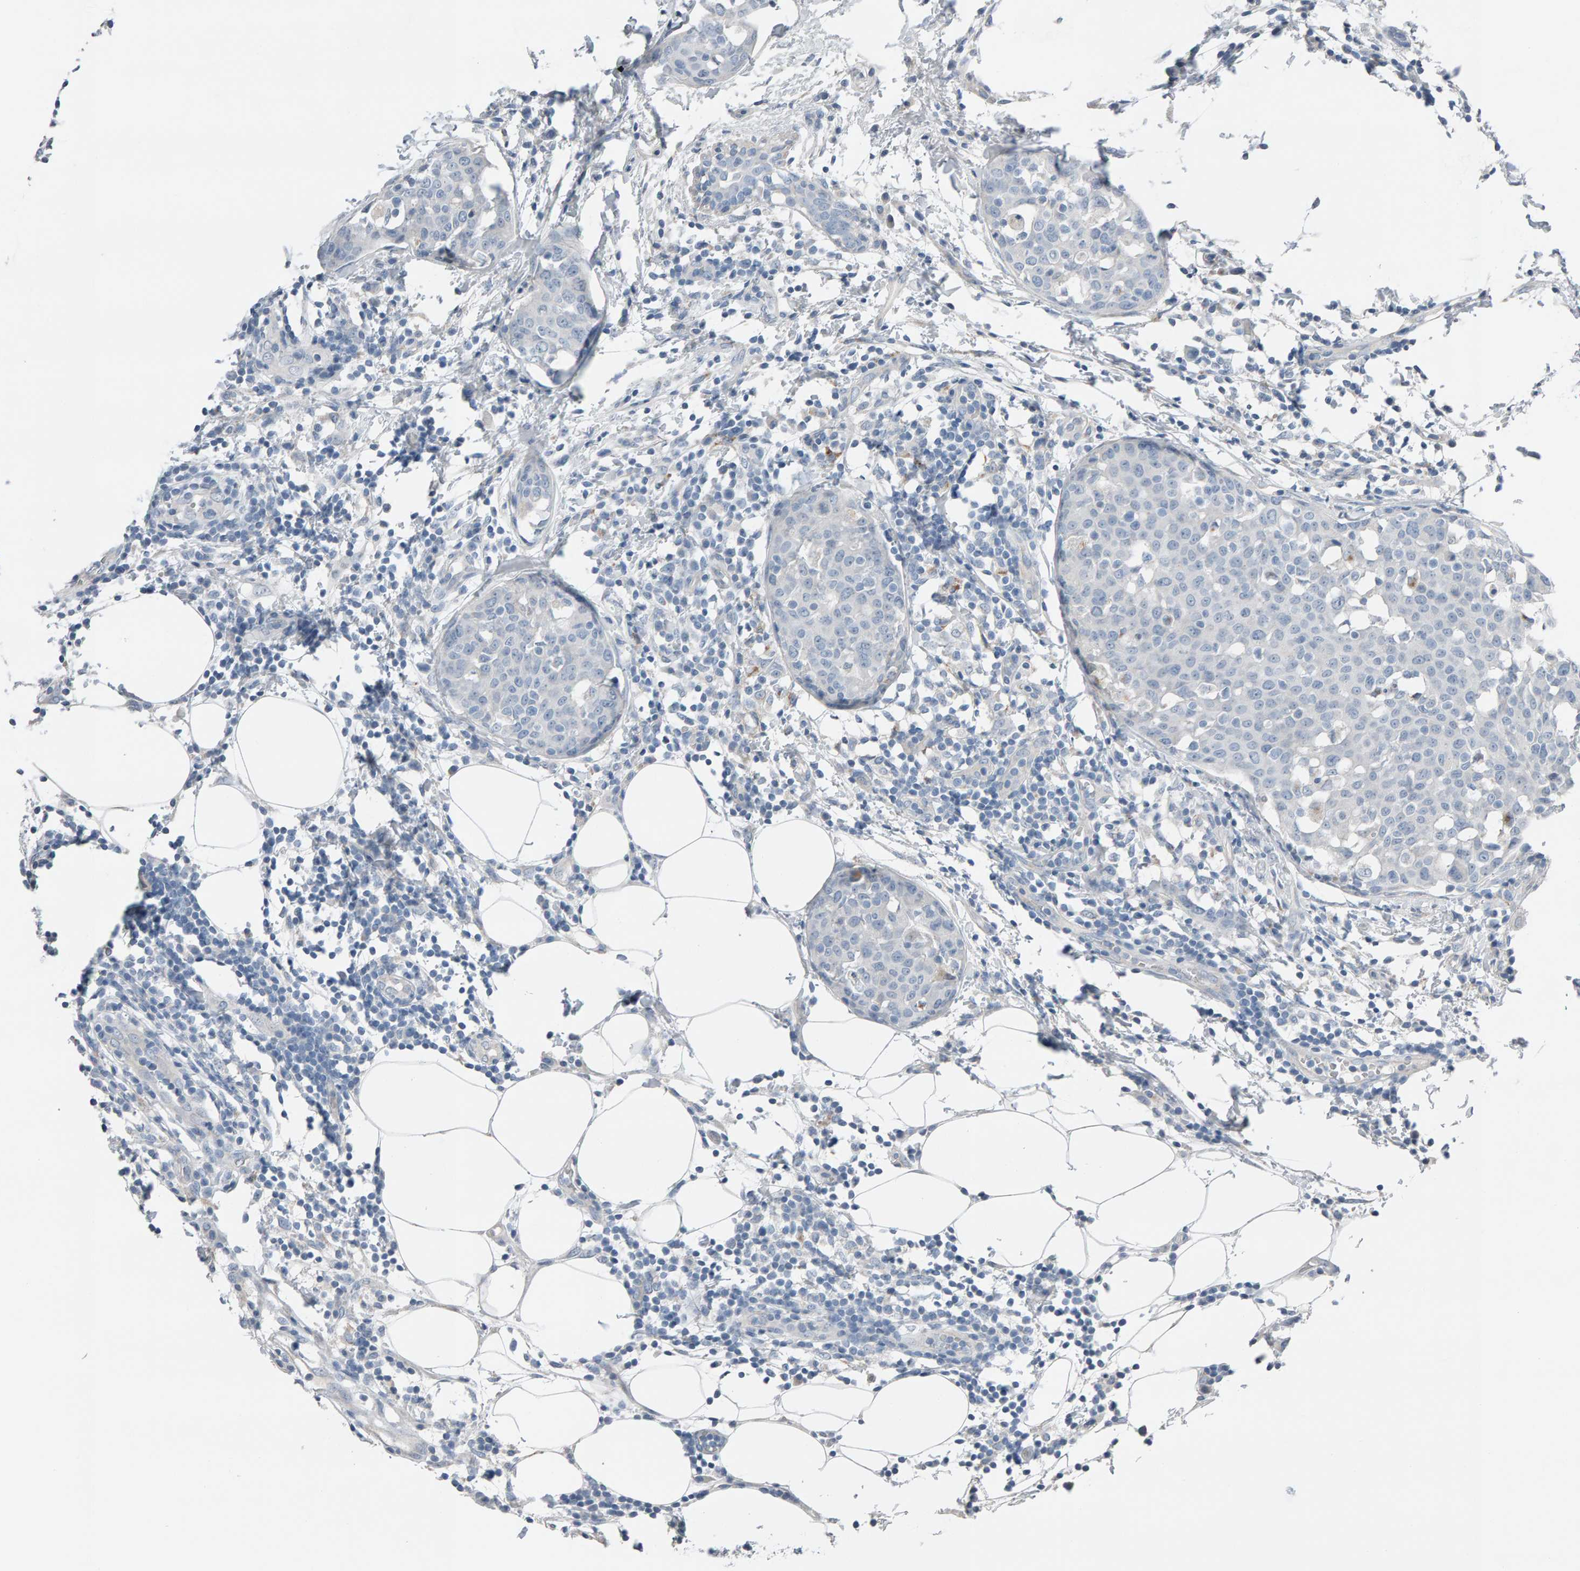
{"staining": {"intensity": "negative", "quantity": "none", "location": "none"}, "tissue": "breast cancer", "cell_type": "Tumor cells", "image_type": "cancer", "snomed": [{"axis": "morphology", "description": "Normal tissue, NOS"}, {"axis": "morphology", "description": "Duct carcinoma"}, {"axis": "topography", "description": "Breast"}], "caption": "Tumor cells show no significant staining in breast cancer (infiltrating ductal carcinoma). (Stains: DAB immunohistochemistry (IHC) with hematoxylin counter stain, Microscopy: brightfield microscopy at high magnification).", "gene": "IPPK", "patient": {"sex": "female", "age": 37}}